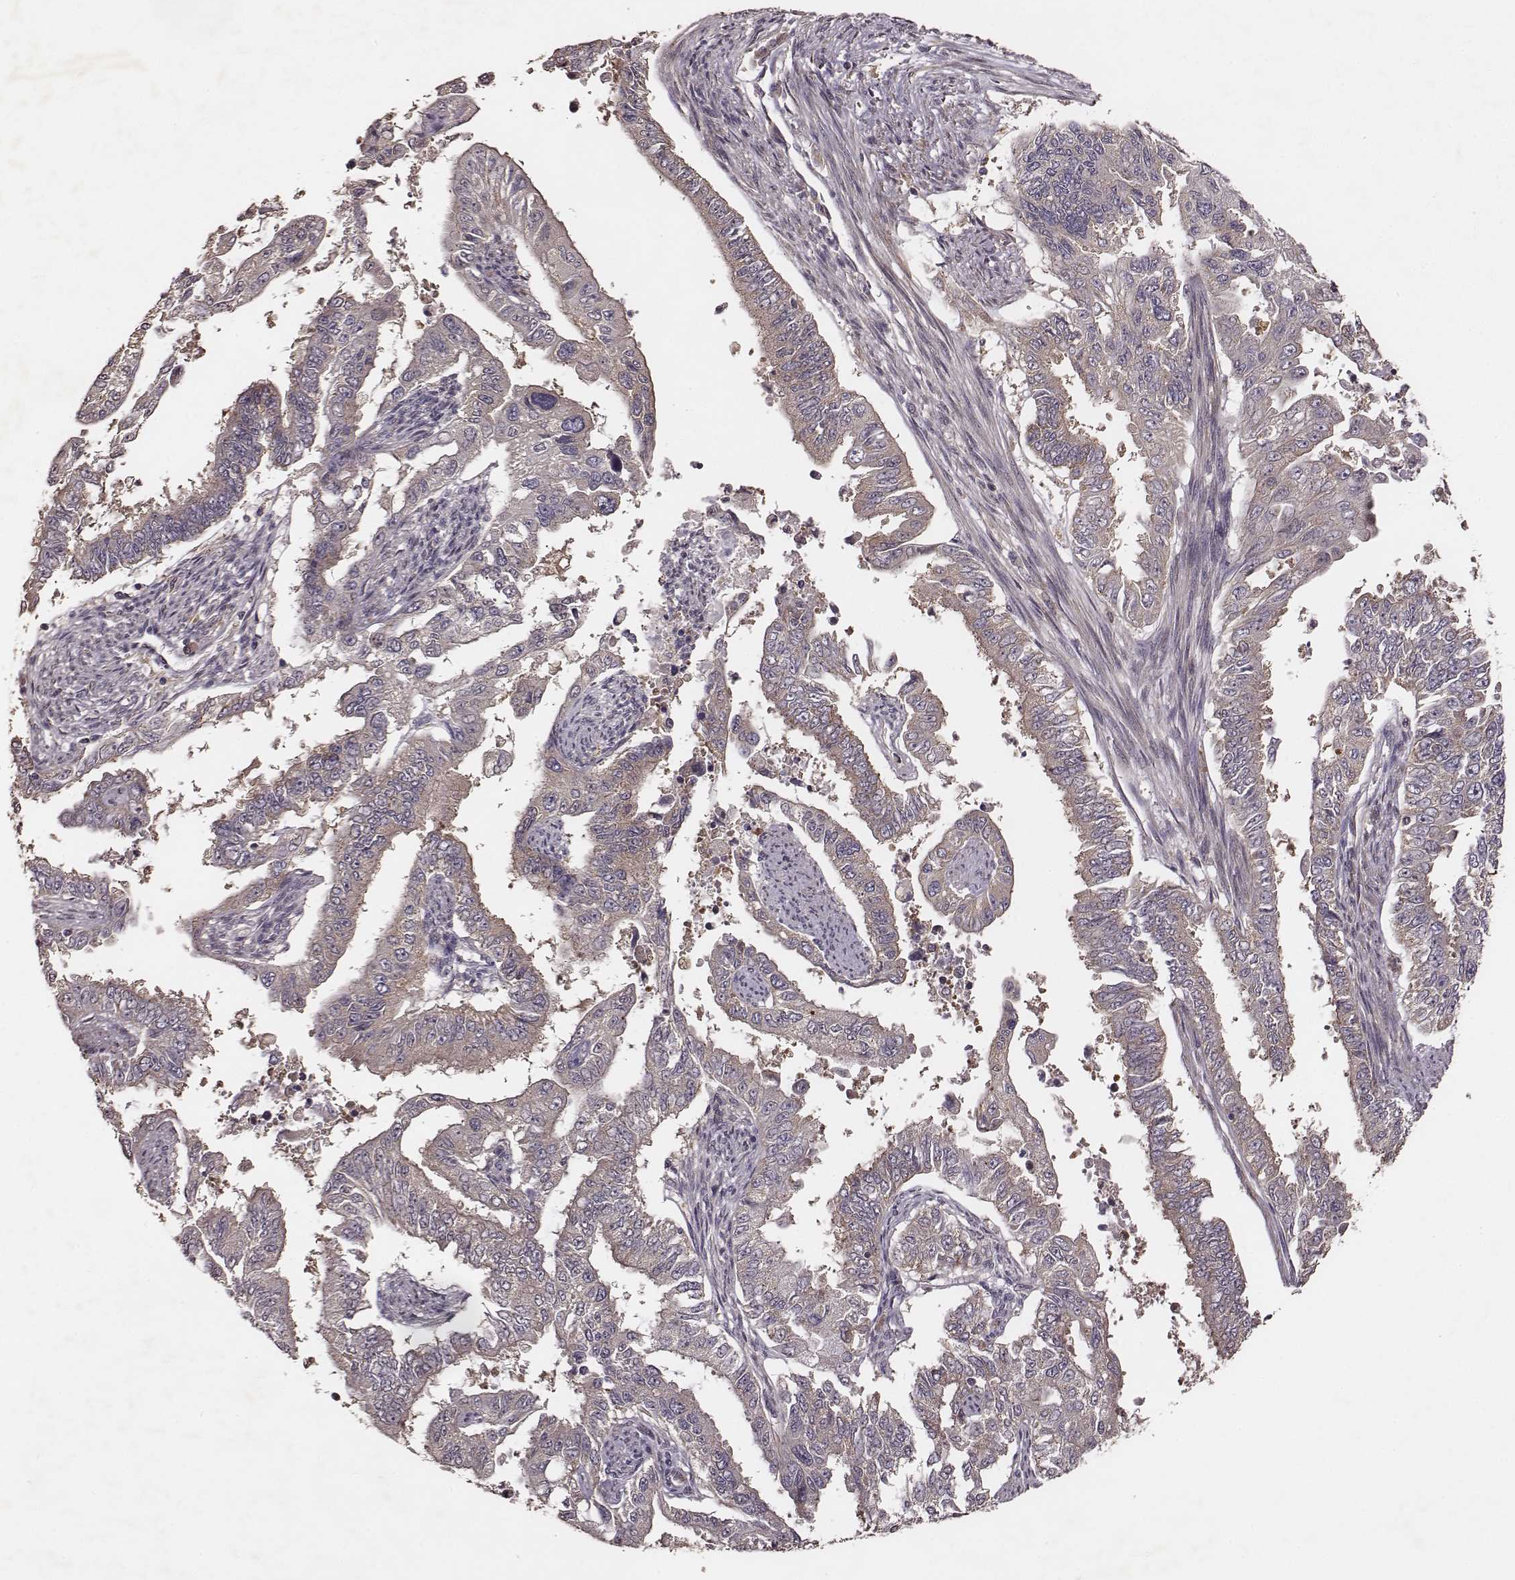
{"staining": {"intensity": "weak", "quantity": "25%-75%", "location": "cytoplasmic/membranous"}, "tissue": "endometrial cancer", "cell_type": "Tumor cells", "image_type": "cancer", "snomed": [{"axis": "morphology", "description": "Adenocarcinoma, NOS"}, {"axis": "topography", "description": "Uterus"}], "caption": "Weak cytoplasmic/membranous expression is seen in approximately 25%-75% of tumor cells in endometrial adenocarcinoma.", "gene": "VPS26A", "patient": {"sex": "female", "age": 59}}